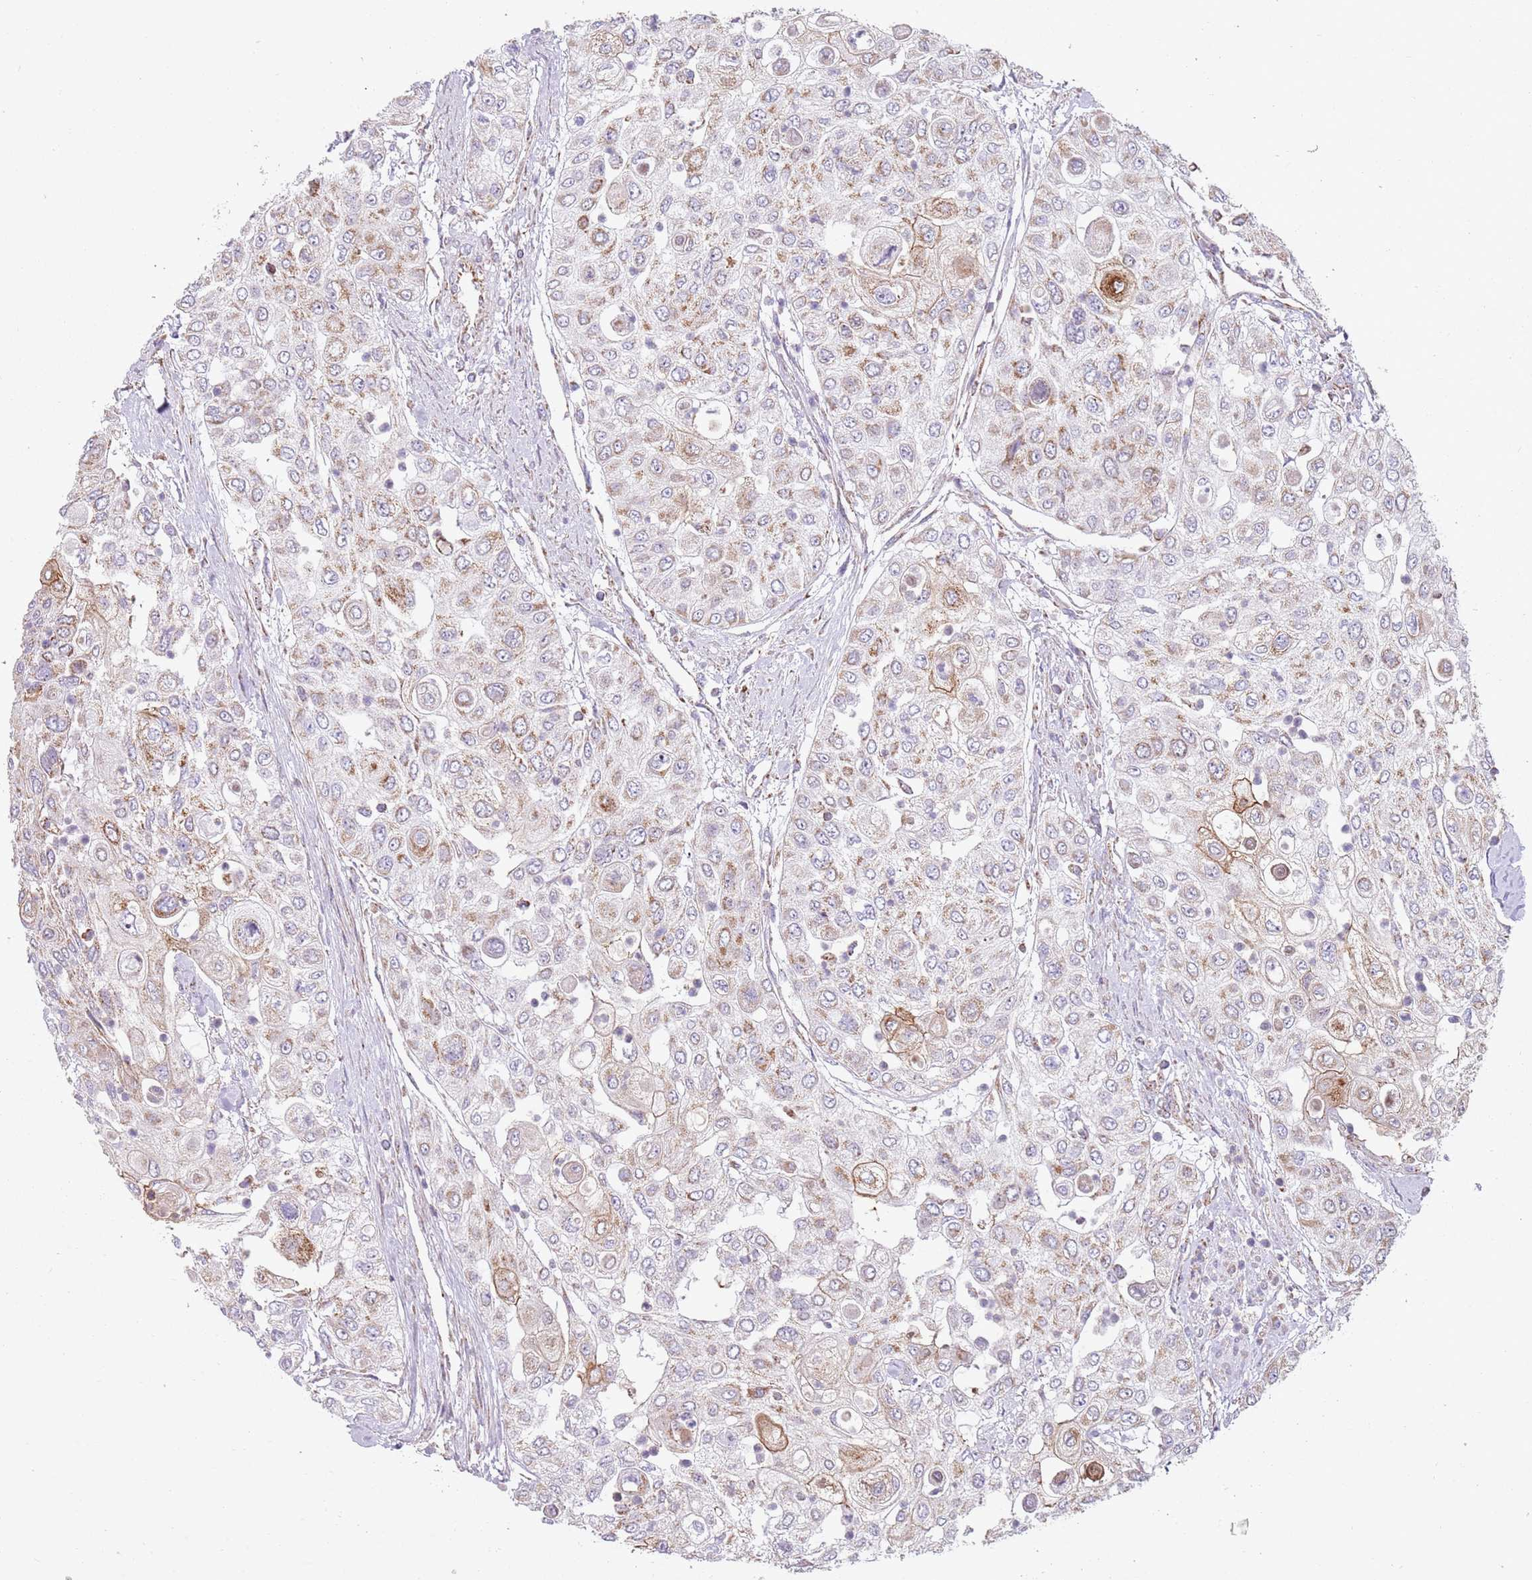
{"staining": {"intensity": "moderate", "quantity": "<25%", "location": "cytoplasmic/membranous"}, "tissue": "urothelial cancer", "cell_type": "Tumor cells", "image_type": "cancer", "snomed": [{"axis": "morphology", "description": "Urothelial carcinoma, High grade"}, {"axis": "topography", "description": "Urinary bladder"}], "caption": "Immunohistochemical staining of high-grade urothelial carcinoma exhibits low levels of moderate cytoplasmic/membranous protein staining in approximately <25% of tumor cells. Nuclei are stained in blue.", "gene": "GAS8", "patient": {"sex": "female", "age": 79}}